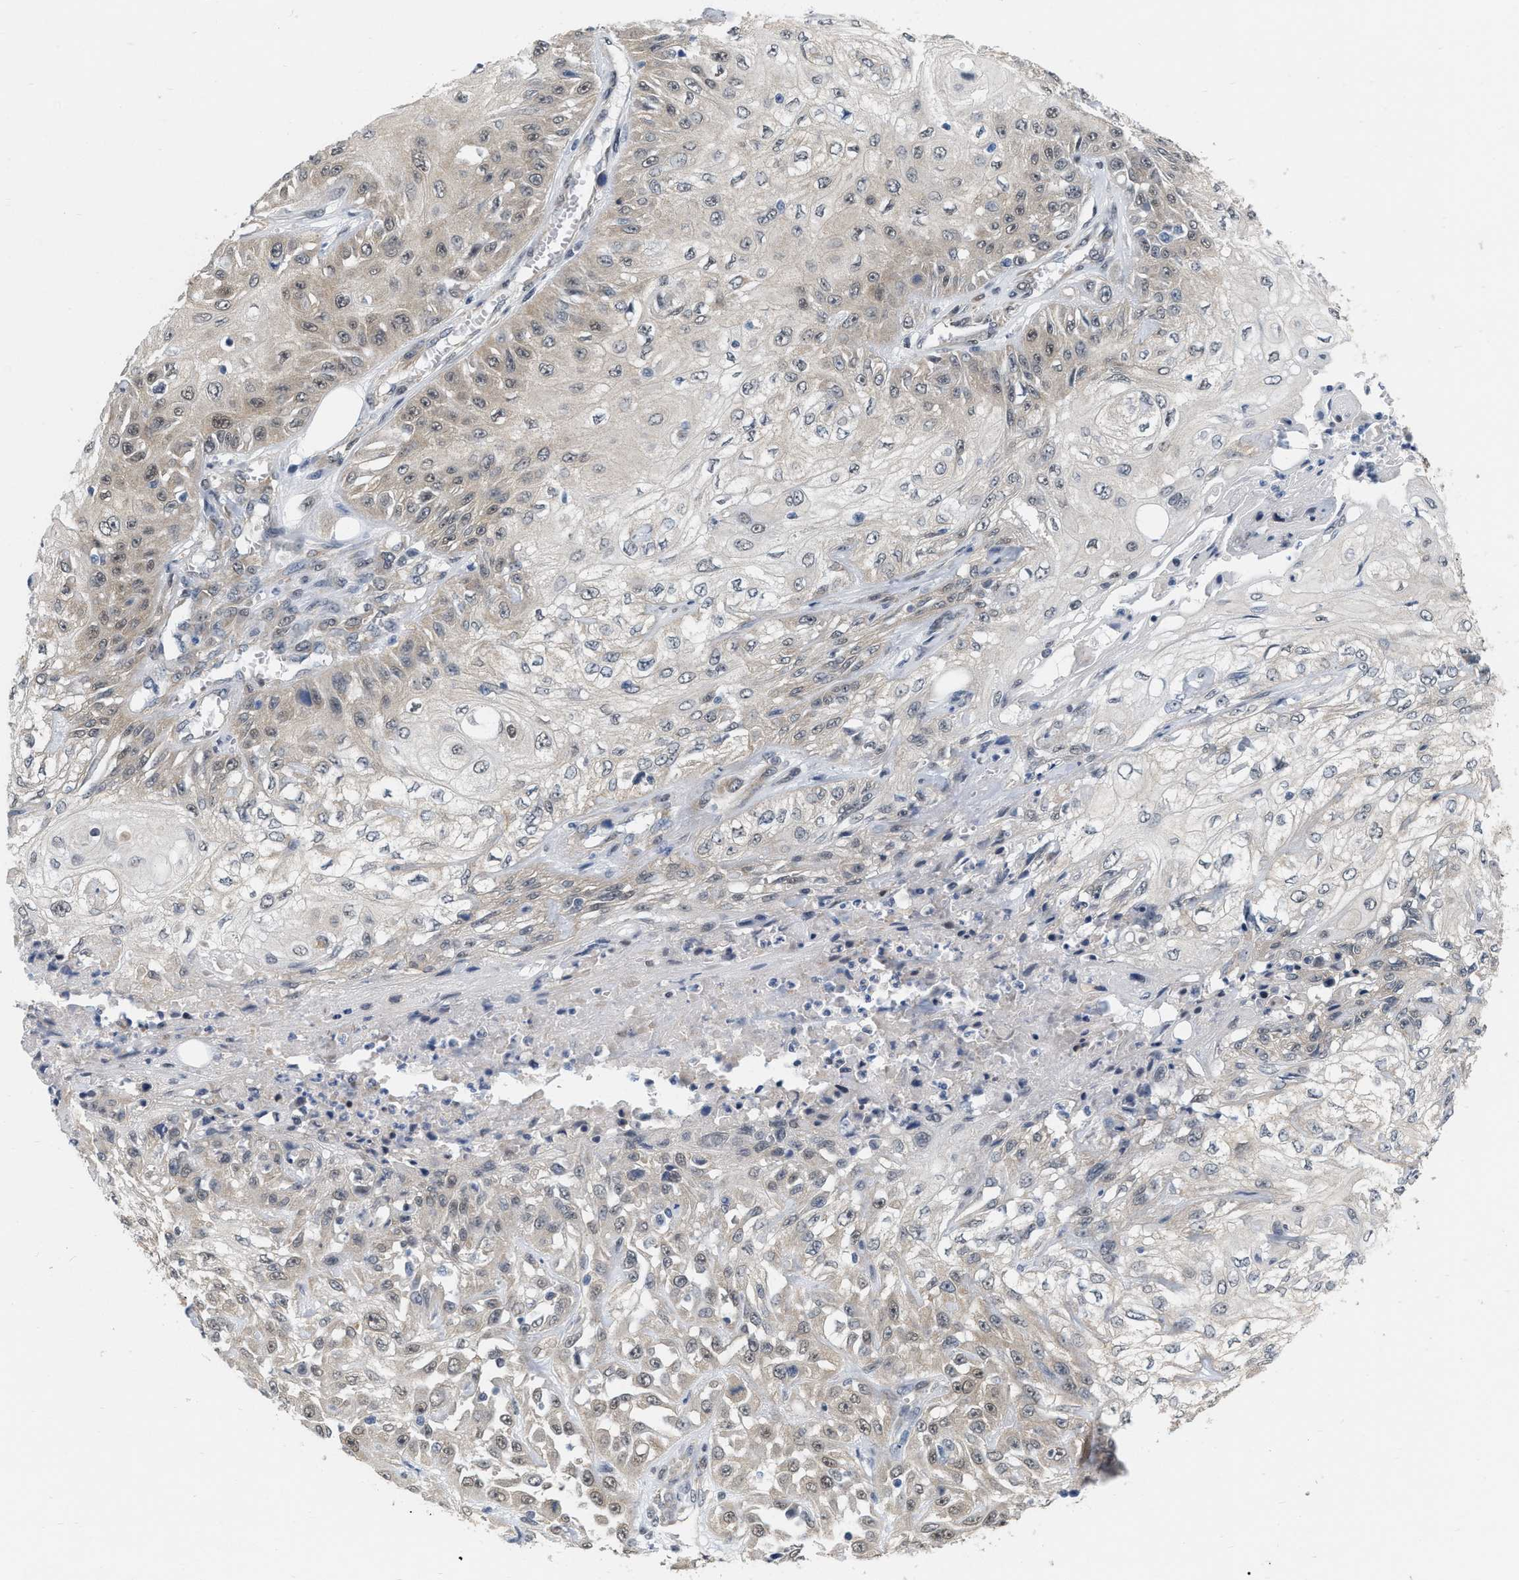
{"staining": {"intensity": "weak", "quantity": "25%-75%", "location": "cytoplasmic/membranous,nuclear"}, "tissue": "skin cancer", "cell_type": "Tumor cells", "image_type": "cancer", "snomed": [{"axis": "morphology", "description": "Squamous cell carcinoma, NOS"}, {"axis": "morphology", "description": "Squamous cell carcinoma, metastatic, NOS"}, {"axis": "topography", "description": "Skin"}, {"axis": "topography", "description": "Lymph node"}], "caption": "Immunohistochemistry photomicrograph of human squamous cell carcinoma (skin) stained for a protein (brown), which displays low levels of weak cytoplasmic/membranous and nuclear positivity in approximately 25%-75% of tumor cells.", "gene": "RUVBL1", "patient": {"sex": "male", "age": 75}}